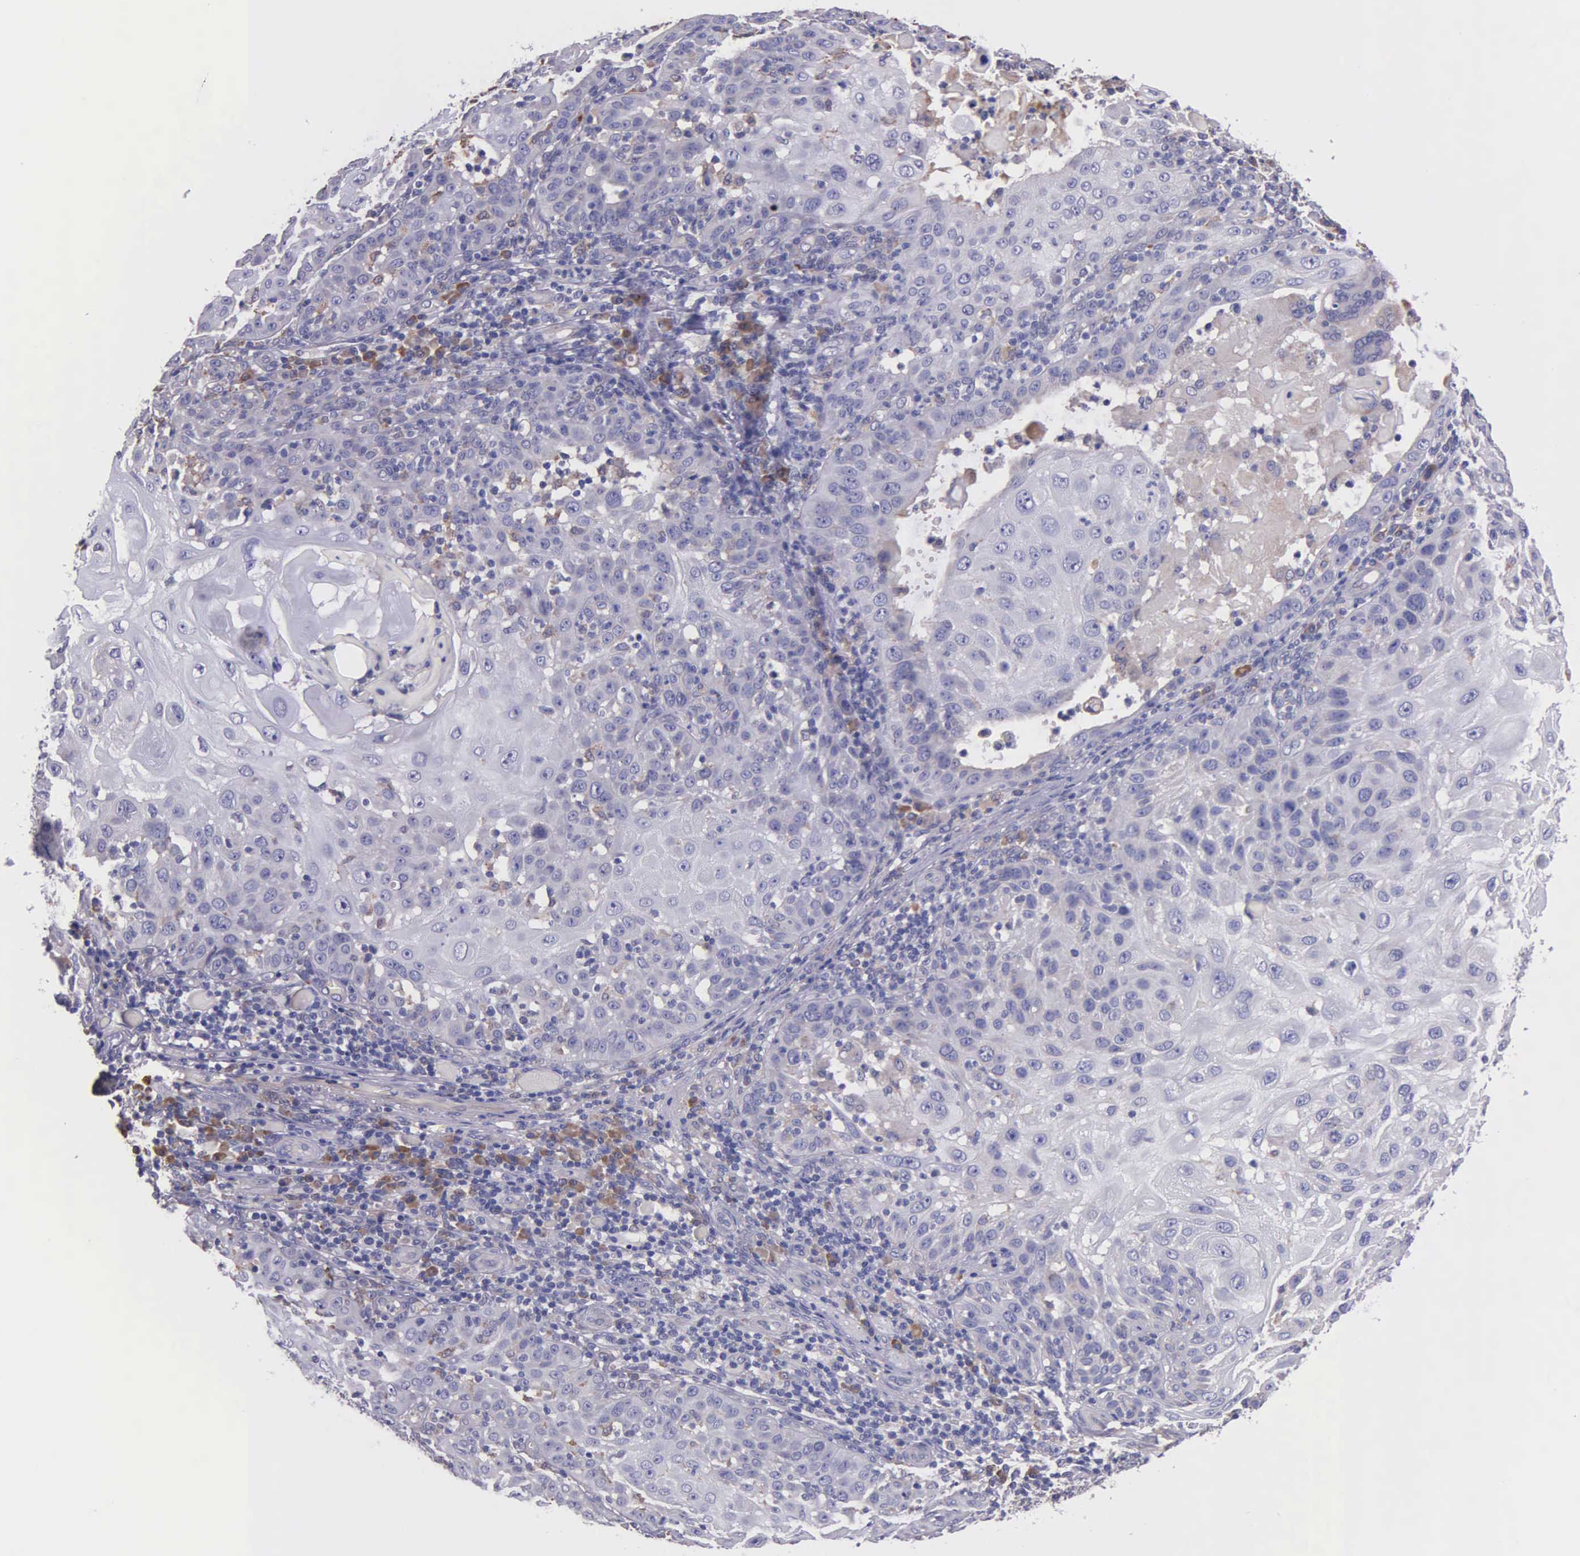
{"staining": {"intensity": "weak", "quantity": "<25%", "location": "cytoplasmic/membranous"}, "tissue": "skin cancer", "cell_type": "Tumor cells", "image_type": "cancer", "snomed": [{"axis": "morphology", "description": "Squamous cell carcinoma, NOS"}, {"axis": "topography", "description": "Skin"}], "caption": "High power microscopy histopathology image of an IHC image of skin cancer, revealing no significant positivity in tumor cells.", "gene": "ZC3H12B", "patient": {"sex": "female", "age": 89}}